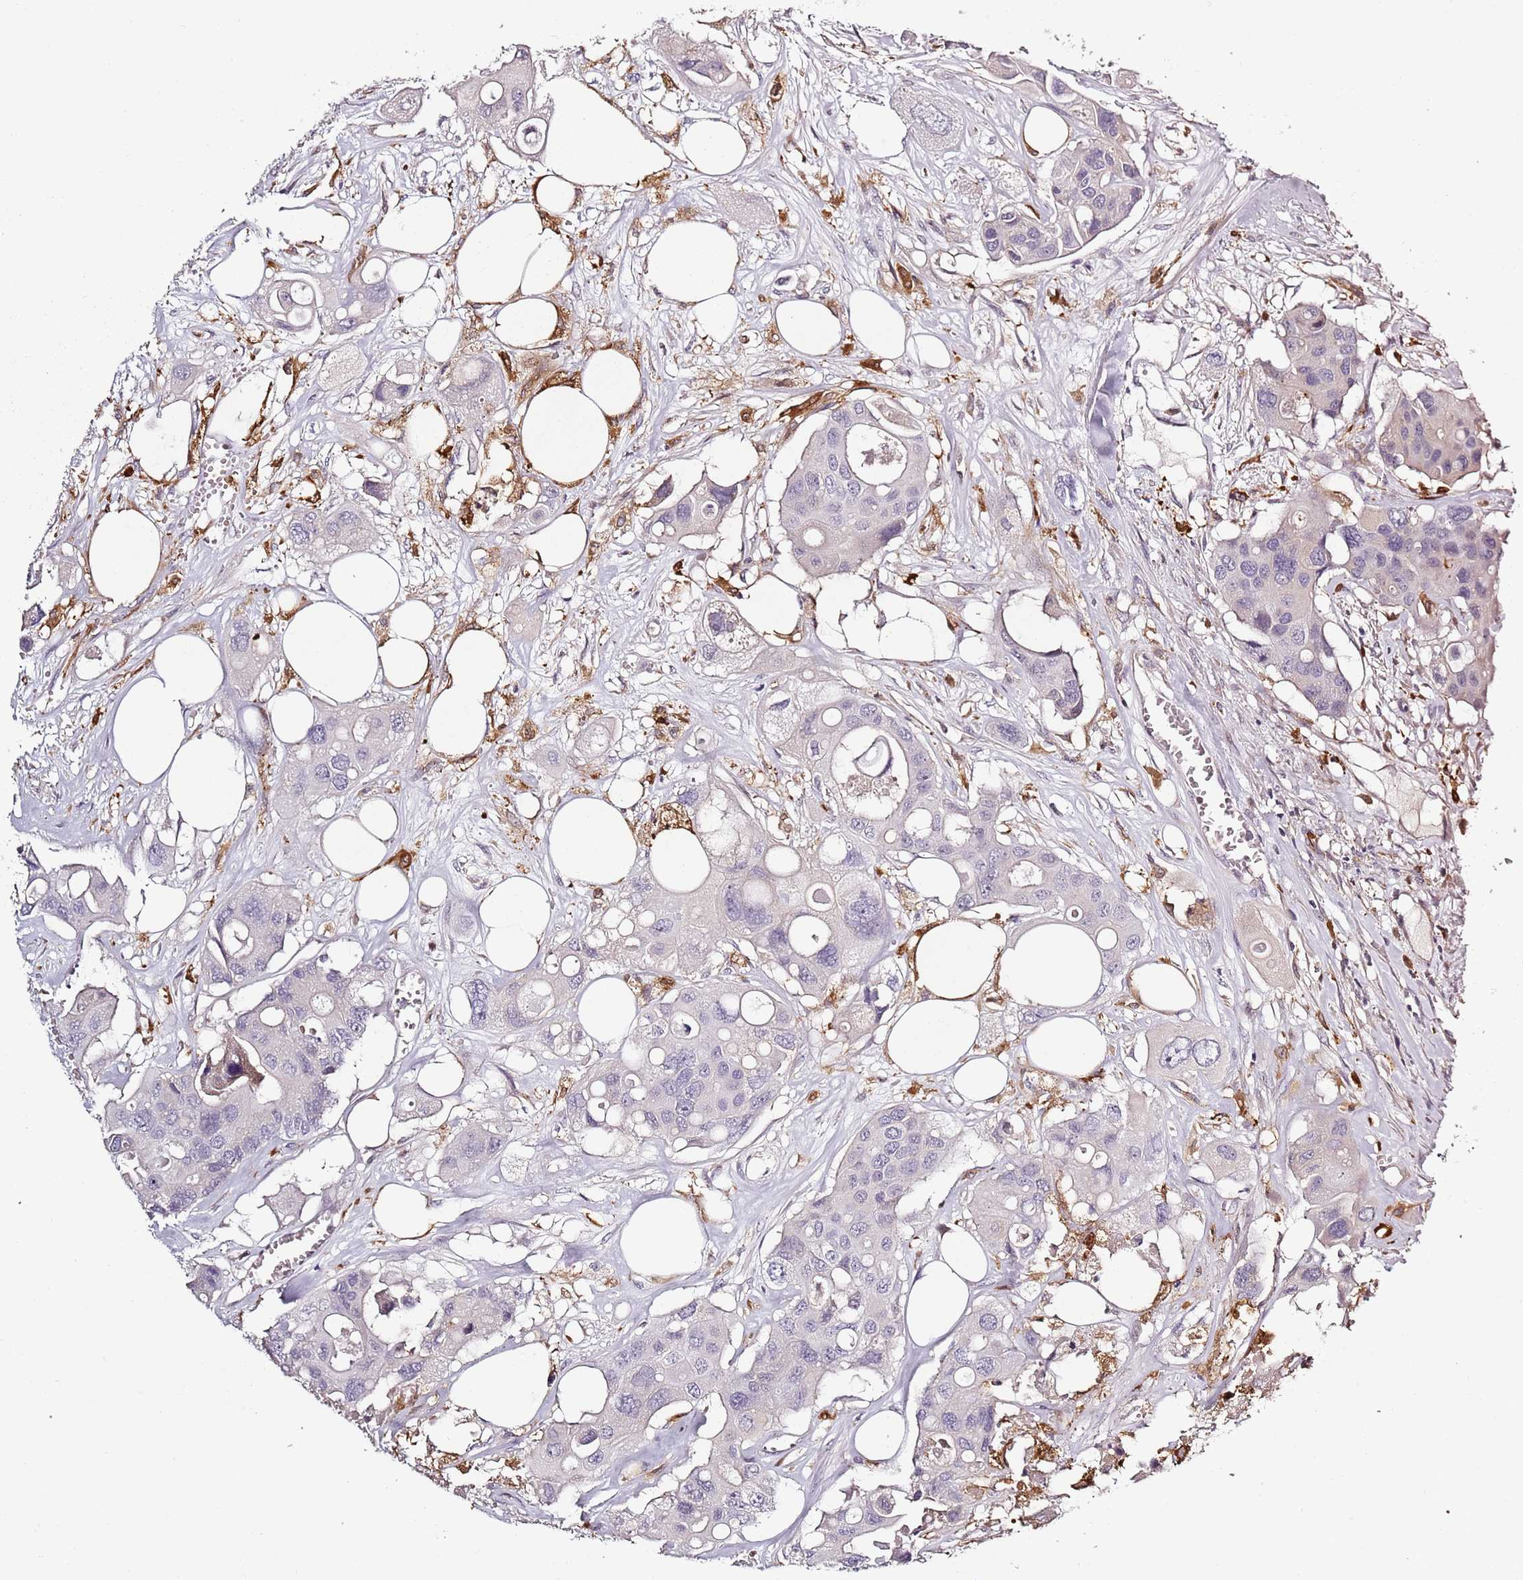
{"staining": {"intensity": "negative", "quantity": "none", "location": "none"}, "tissue": "colorectal cancer", "cell_type": "Tumor cells", "image_type": "cancer", "snomed": [{"axis": "morphology", "description": "Adenocarcinoma, NOS"}, {"axis": "topography", "description": "Colon"}], "caption": "This is an immunohistochemistry micrograph of colorectal adenocarcinoma. There is no expression in tumor cells.", "gene": "CC2D2B", "patient": {"sex": "male", "age": 77}}